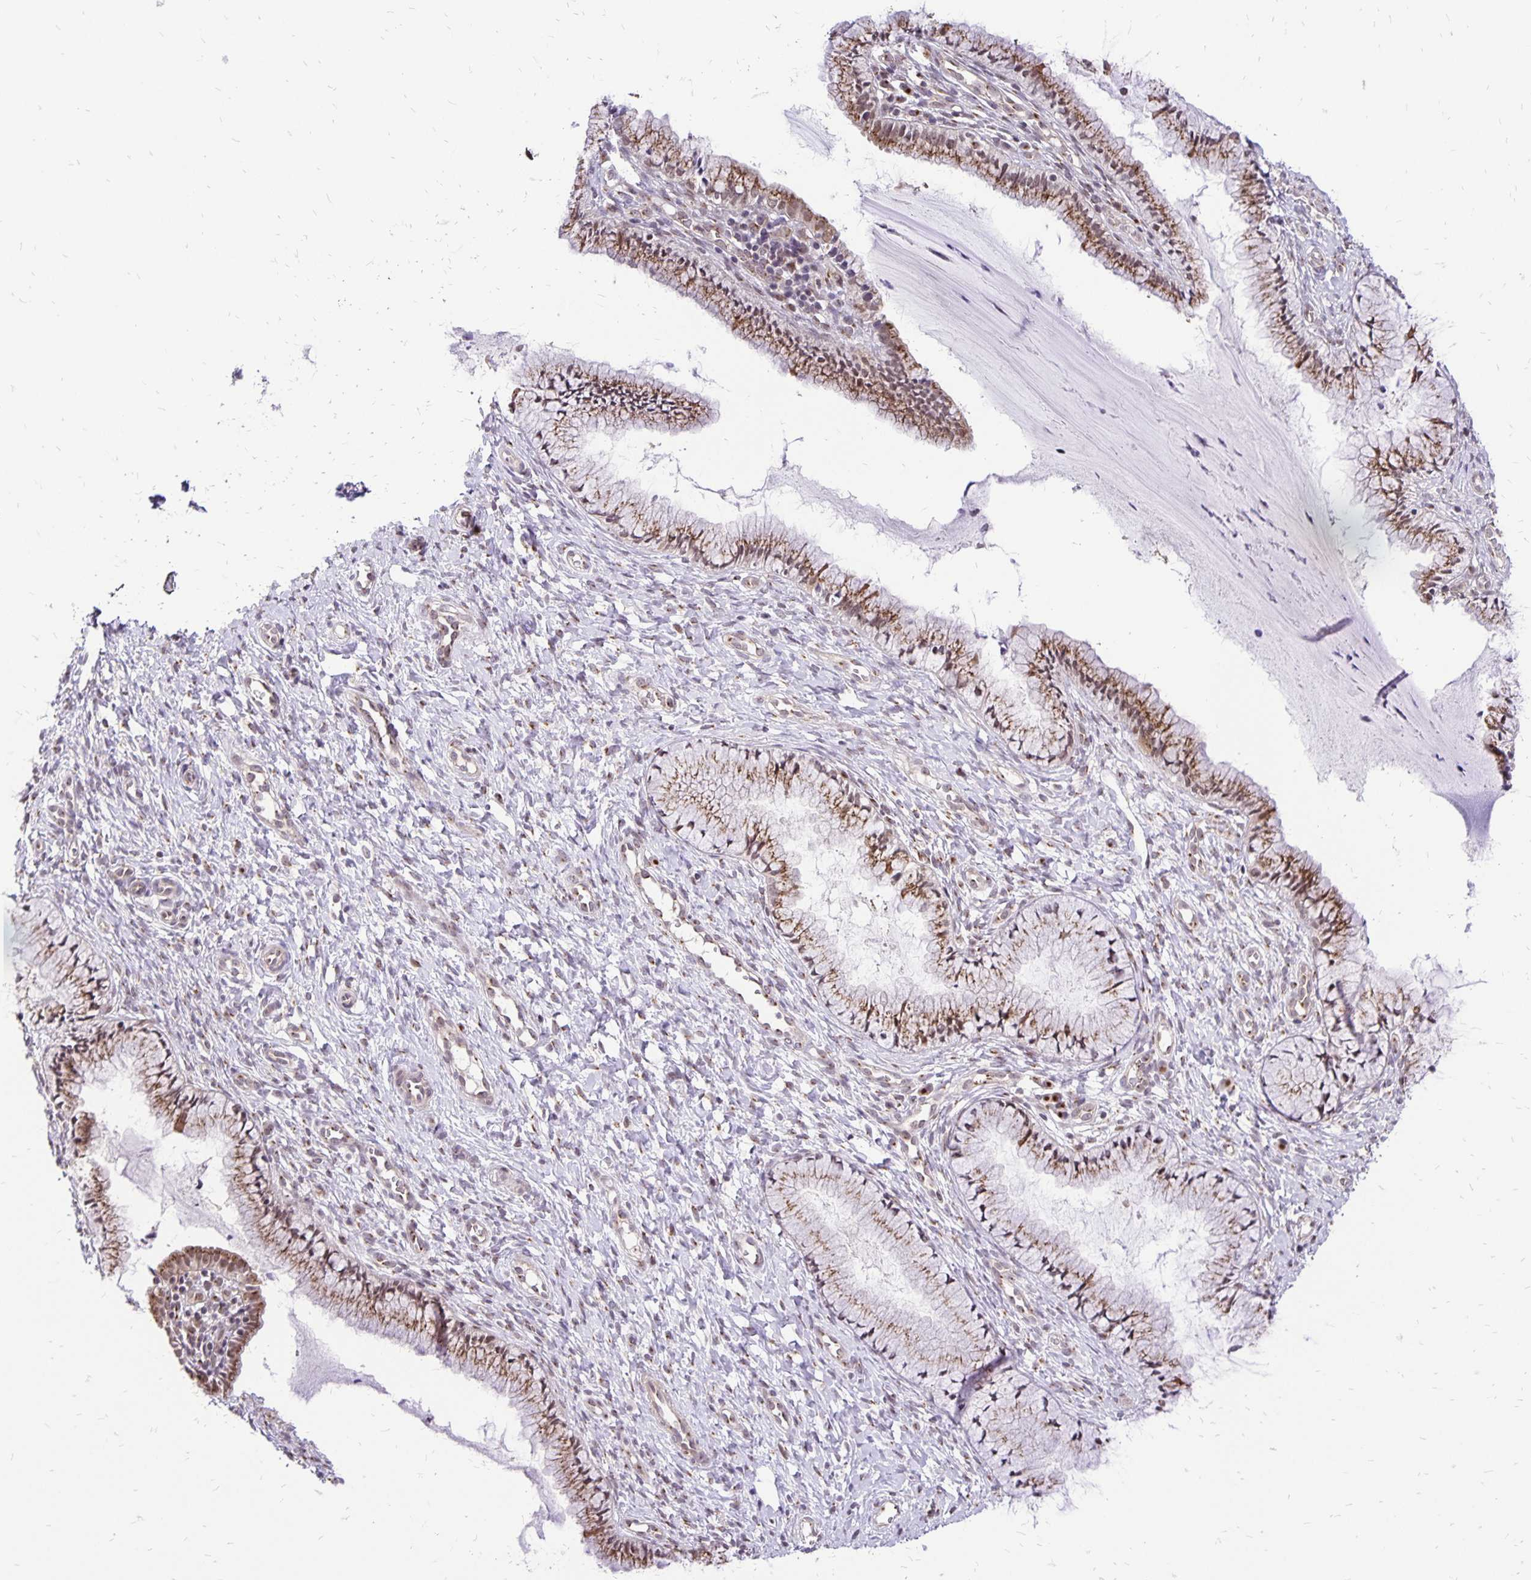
{"staining": {"intensity": "moderate", "quantity": ">75%", "location": "cytoplasmic/membranous"}, "tissue": "cervix", "cell_type": "Glandular cells", "image_type": "normal", "snomed": [{"axis": "morphology", "description": "Normal tissue, NOS"}, {"axis": "topography", "description": "Cervix"}], "caption": "A photomicrograph showing moderate cytoplasmic/membranous positivity in approximately >75% of glandular cells in benign cervix, as visualized by brown immunohistochemical staining.", "gene": "GOLGA5", "patient": {"sex": "female", "age": 36}}